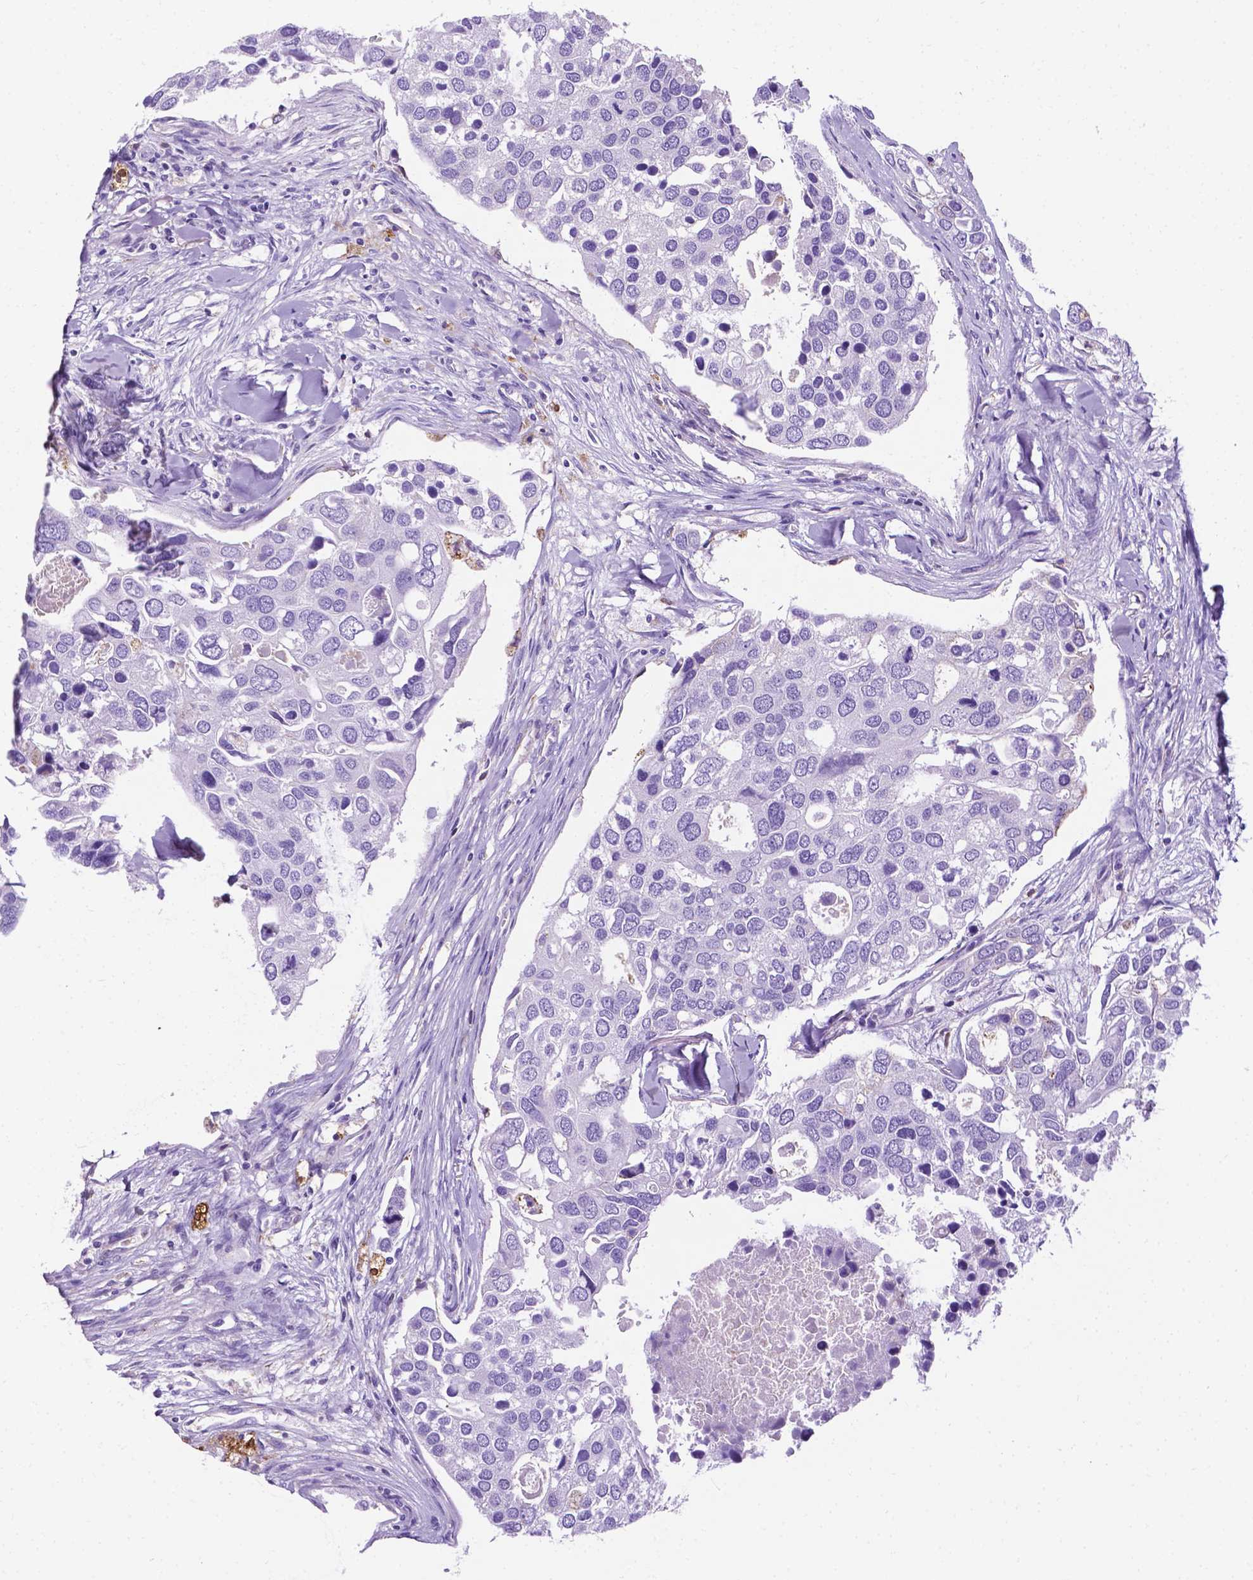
{"staining": {"intensity": "negative", "quantity": "none", "location": "none"}, "tissue": "breast cancer", "cell_type": "Tumor cells", "image_type": "cancer", "snomed": [{"axis": "morphology", "description": "Duct carcinoma"}, {"axis": "topography", "description": "Breast"}], "caption": "Breast cancer stained for a protein using IHC reveals no expression tumor cells.", "gene": "APOE", "patient": {"sex": "female", "age": 83}}